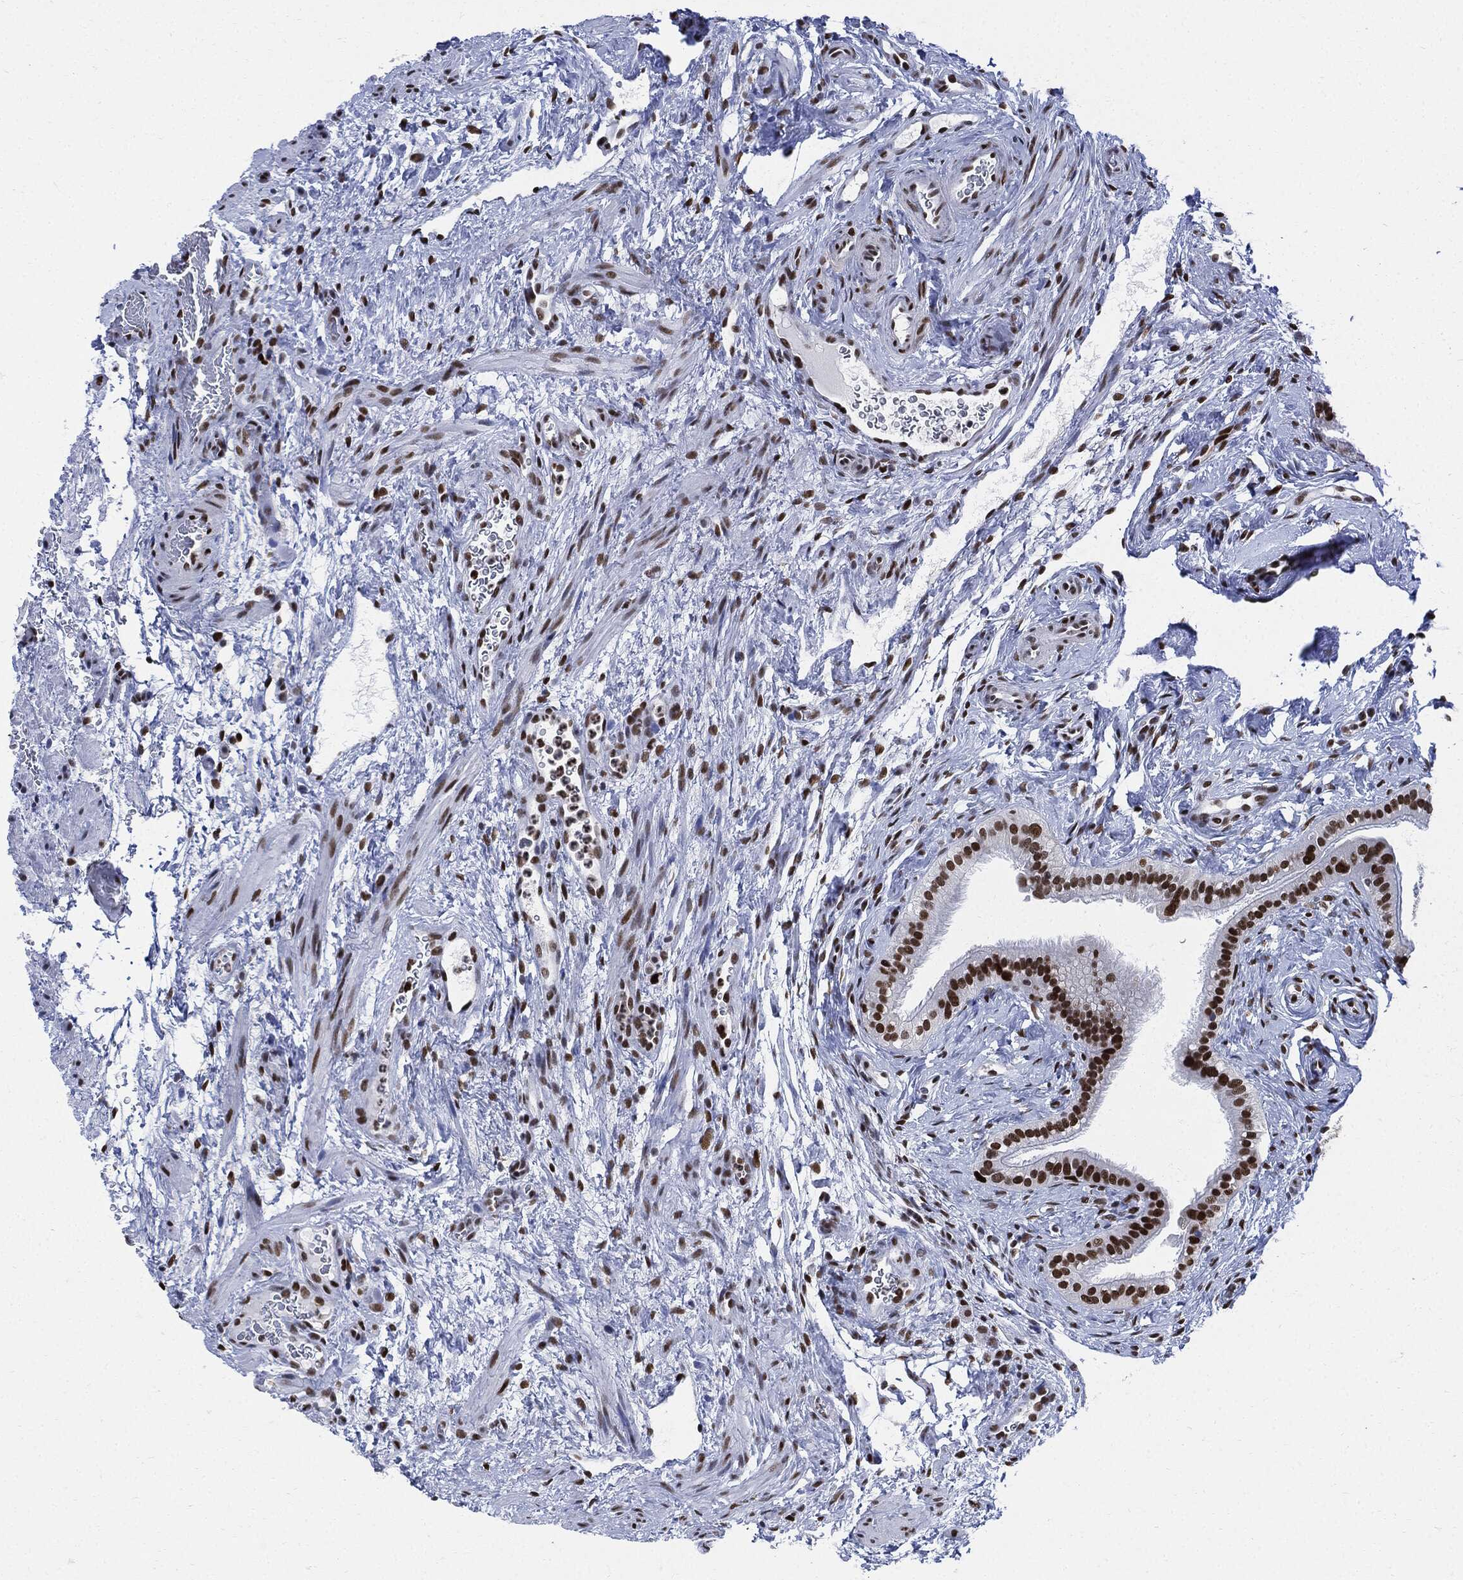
{"staining": {"intensity": "strong", "quantity": ">75%", "location": "nuclear"}, "tissue": "fallopian tube", "cell_type": "Glandular cells", "image_type": "normal", "snomed": [{"axis": "morphology", "description": "Normal tissue, NOS"}, {"axis": "topography", "description": "Fallopian tube"}], "caption": "Immunohistochemistry (IHC) (DAB (3,3'-diaminobenzidine)) staining of unremarkable fallopian tube exhibits strong nuclear protein expression in about >75% of glandular cells.", "gene": "PCNA", "patient": {"sex": "female", "age": 41}}